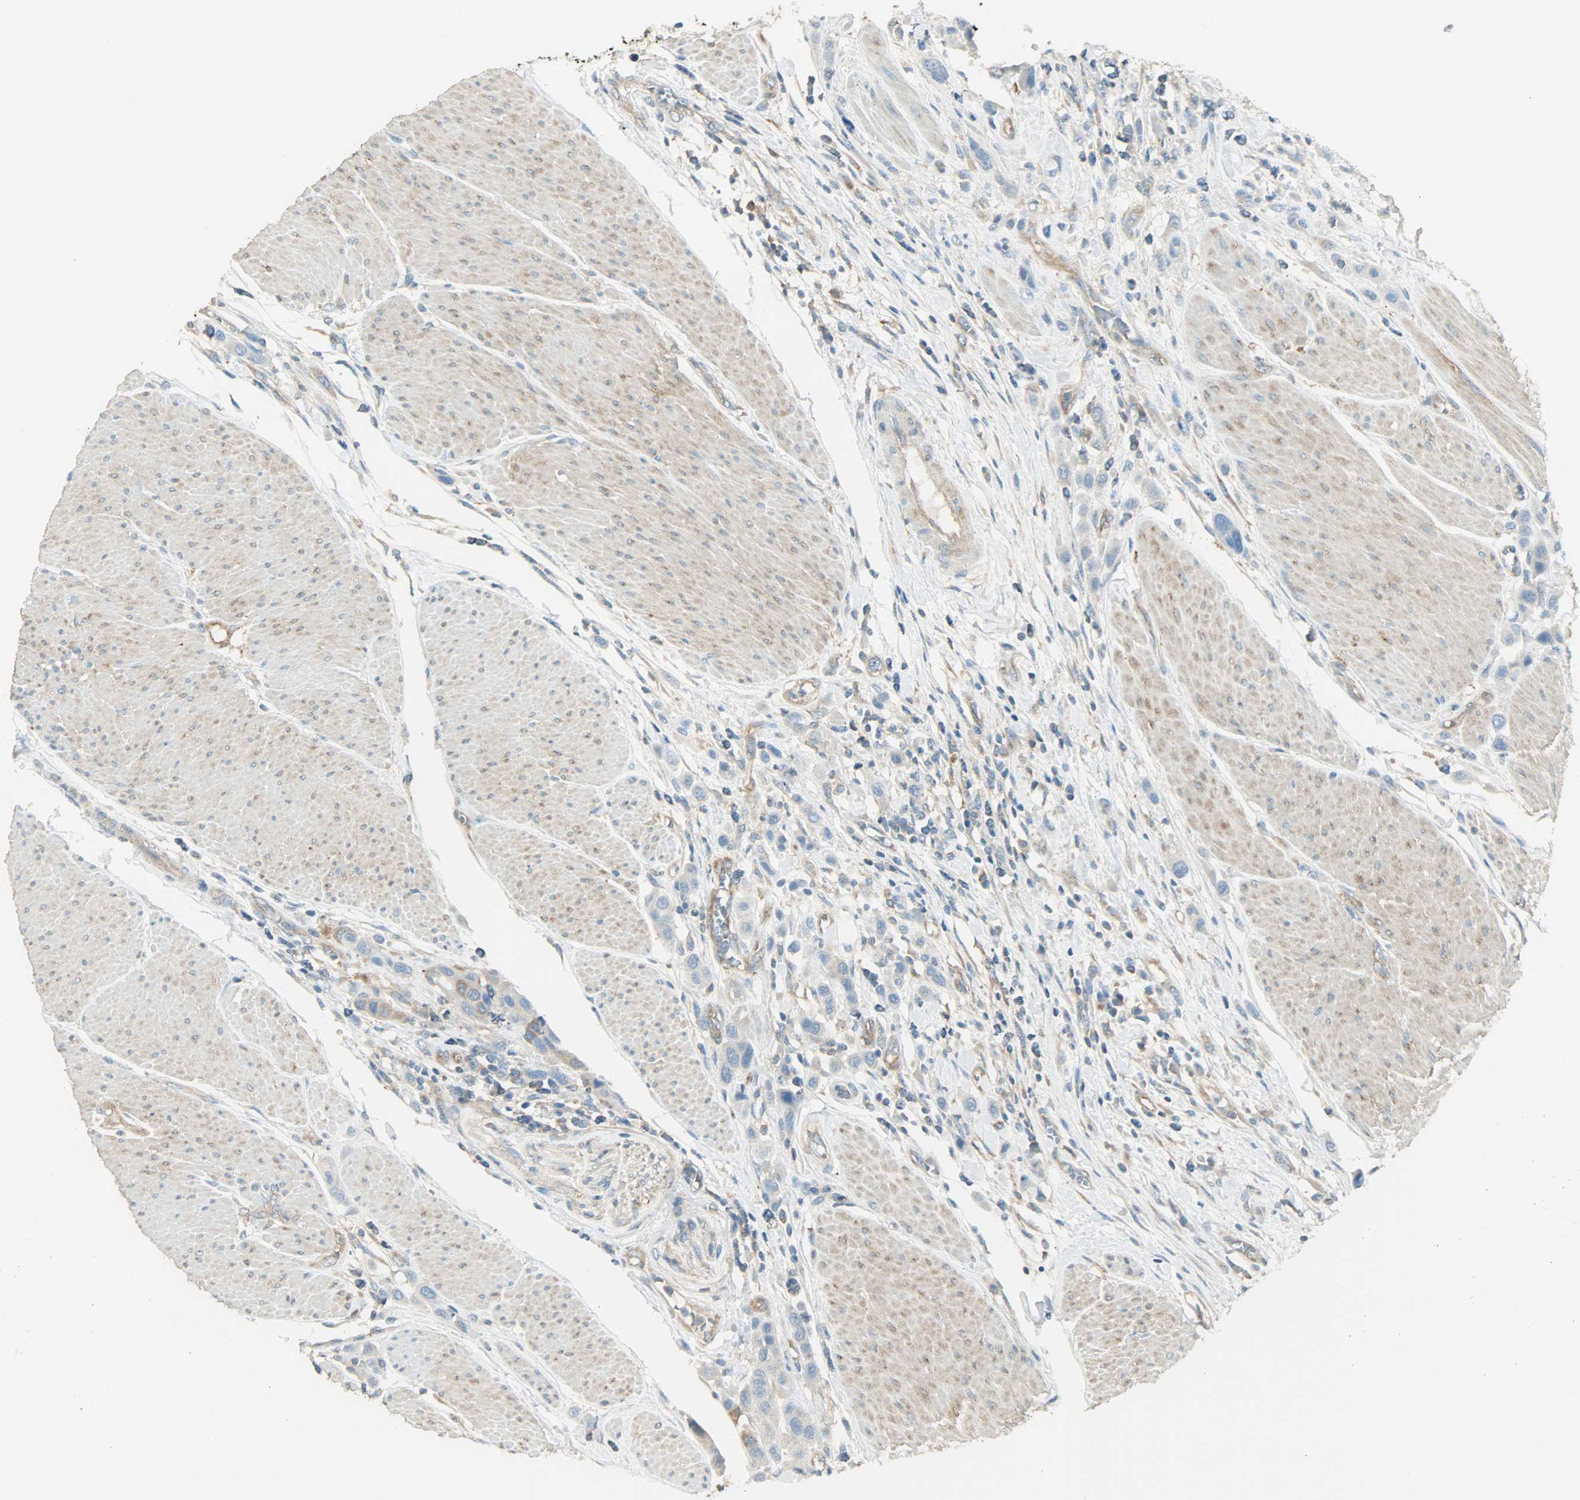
{"staining": {"intensity": "weak", "quantity": "<25%", "location": "cytoplasmic/membranous"}, "tissue": "urothelial cancer", "cell_type": "Tumor cells", "image_type": "cancer", "snomed": [{"axis": "morphology", "description": "Urothelial carcinoma, High grade"}, {"axis": "topography", "description": "Urinary bladder"}], "caption": "This is an immunohistochemistry (IHC) histopathology image of human urothelial carcinoma (high-grade). There is no expression in tumor cells.", "gene": "TSC22D2", "patient": {"sex": "male", "age": 50}}